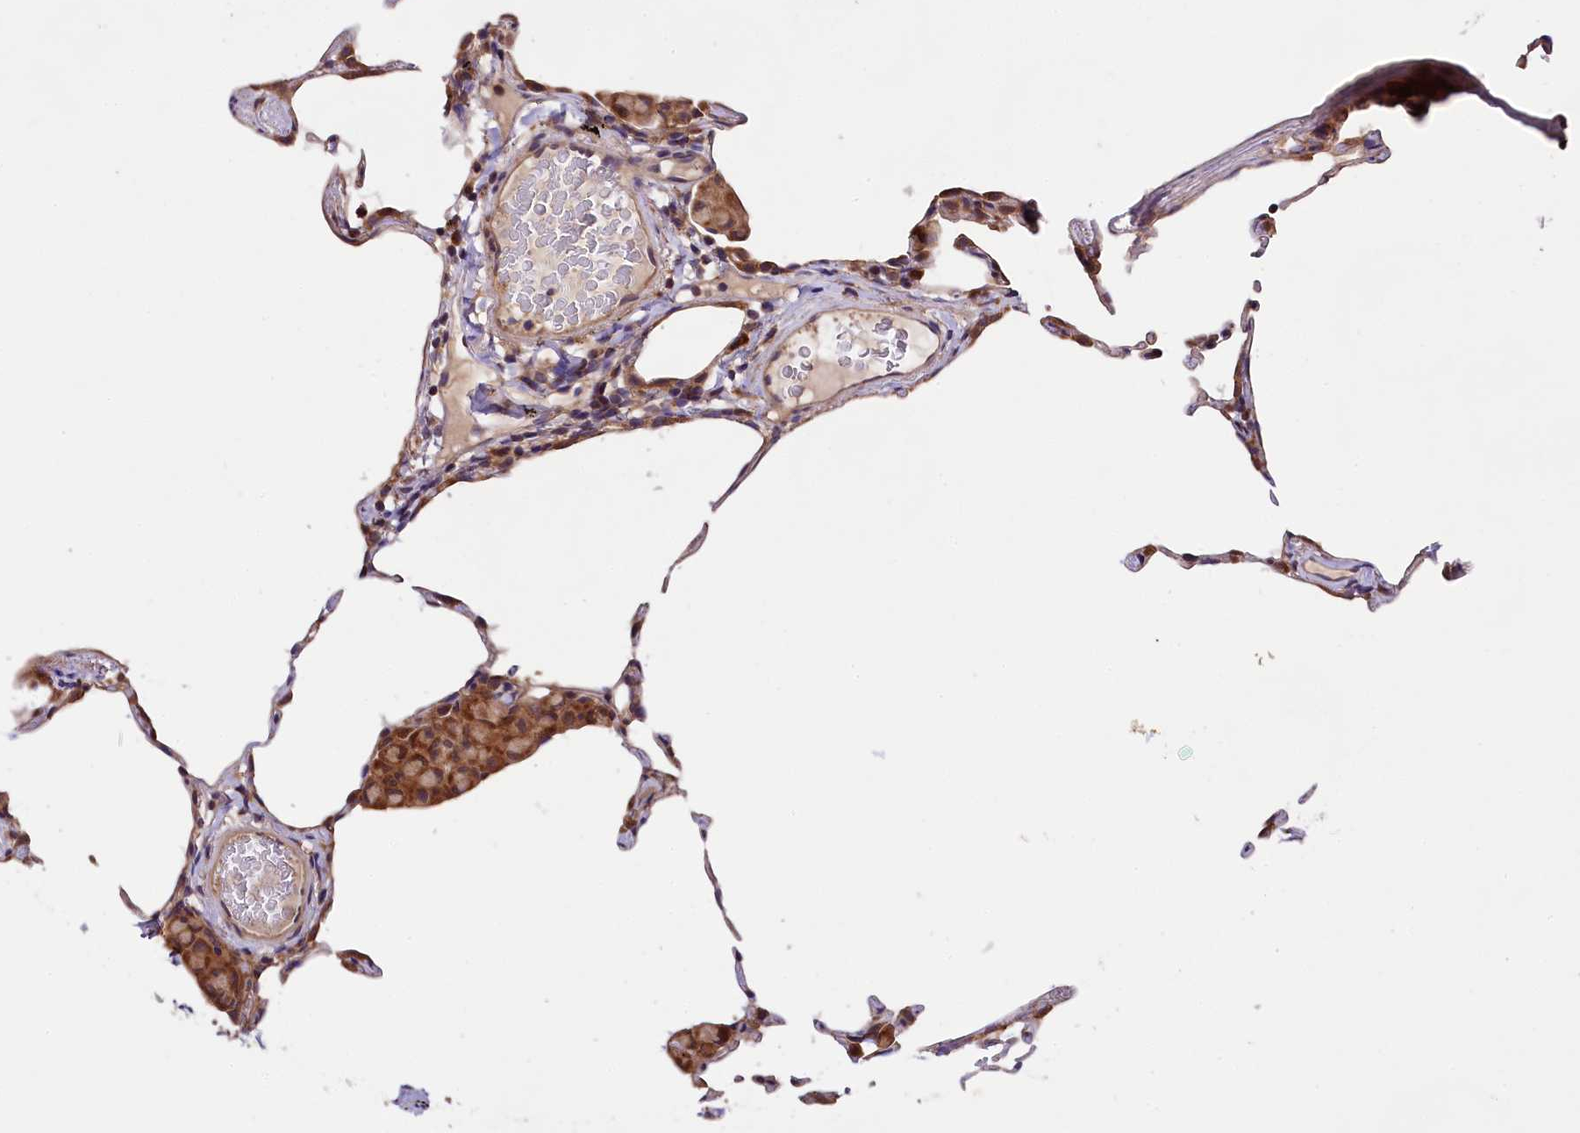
{"staining": {"intensity": "weak", "quantity": "<25%", "location": "cytoplasmic/membranous"}, "tissue": "lung", "cell_type": "Alveolar cells", "image_type": "normal", "snomed": [{"axis": "morphology", "description": "Normal tissue, NOS"}, {"axis": "topography", "description": "Lung"}], "caption": "The micrograph displays no significant positivity in alveolar cells of lung.", "gene": "DOHH", "patient": {"sex": "female", "age": 57}}